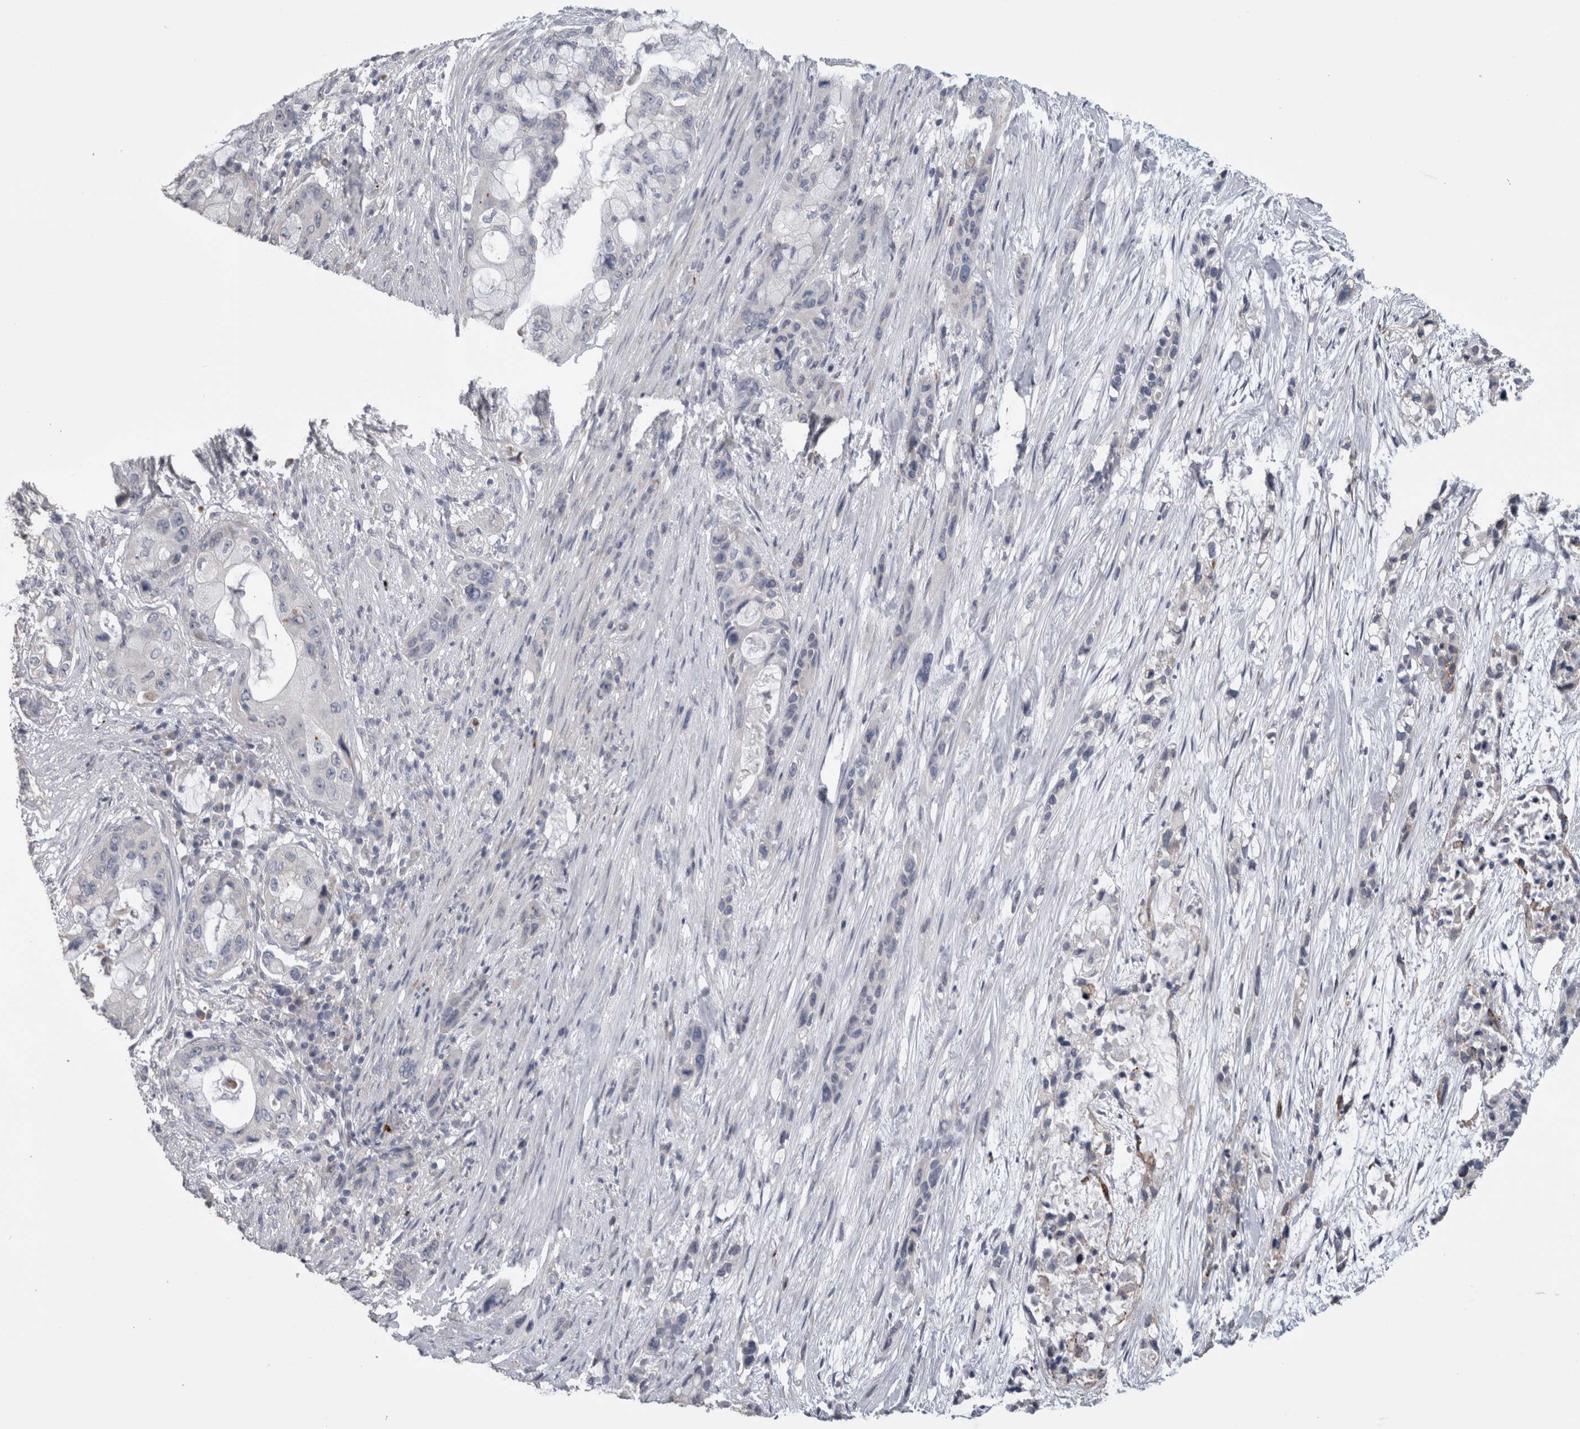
{"staining": {"intensity": "negative", "quantity": "none", "location": "none"}, "tissue": "pancreatic cancer", "cell_type": "Tumor cells", "image_type": "cancer", "snomed": [{"axis": "morphology", "description": "Adenocarcinoma, NOS"}, {"axis": "topography", "description": "Pancreas"}], "caption": "Pancreatic cancer (adenocarcinoma) stained for a protein using immunohistochemistry displays no positivity tumor cells.", "gene": "IL33", "patient": {"sex": "male", "age": 53}}